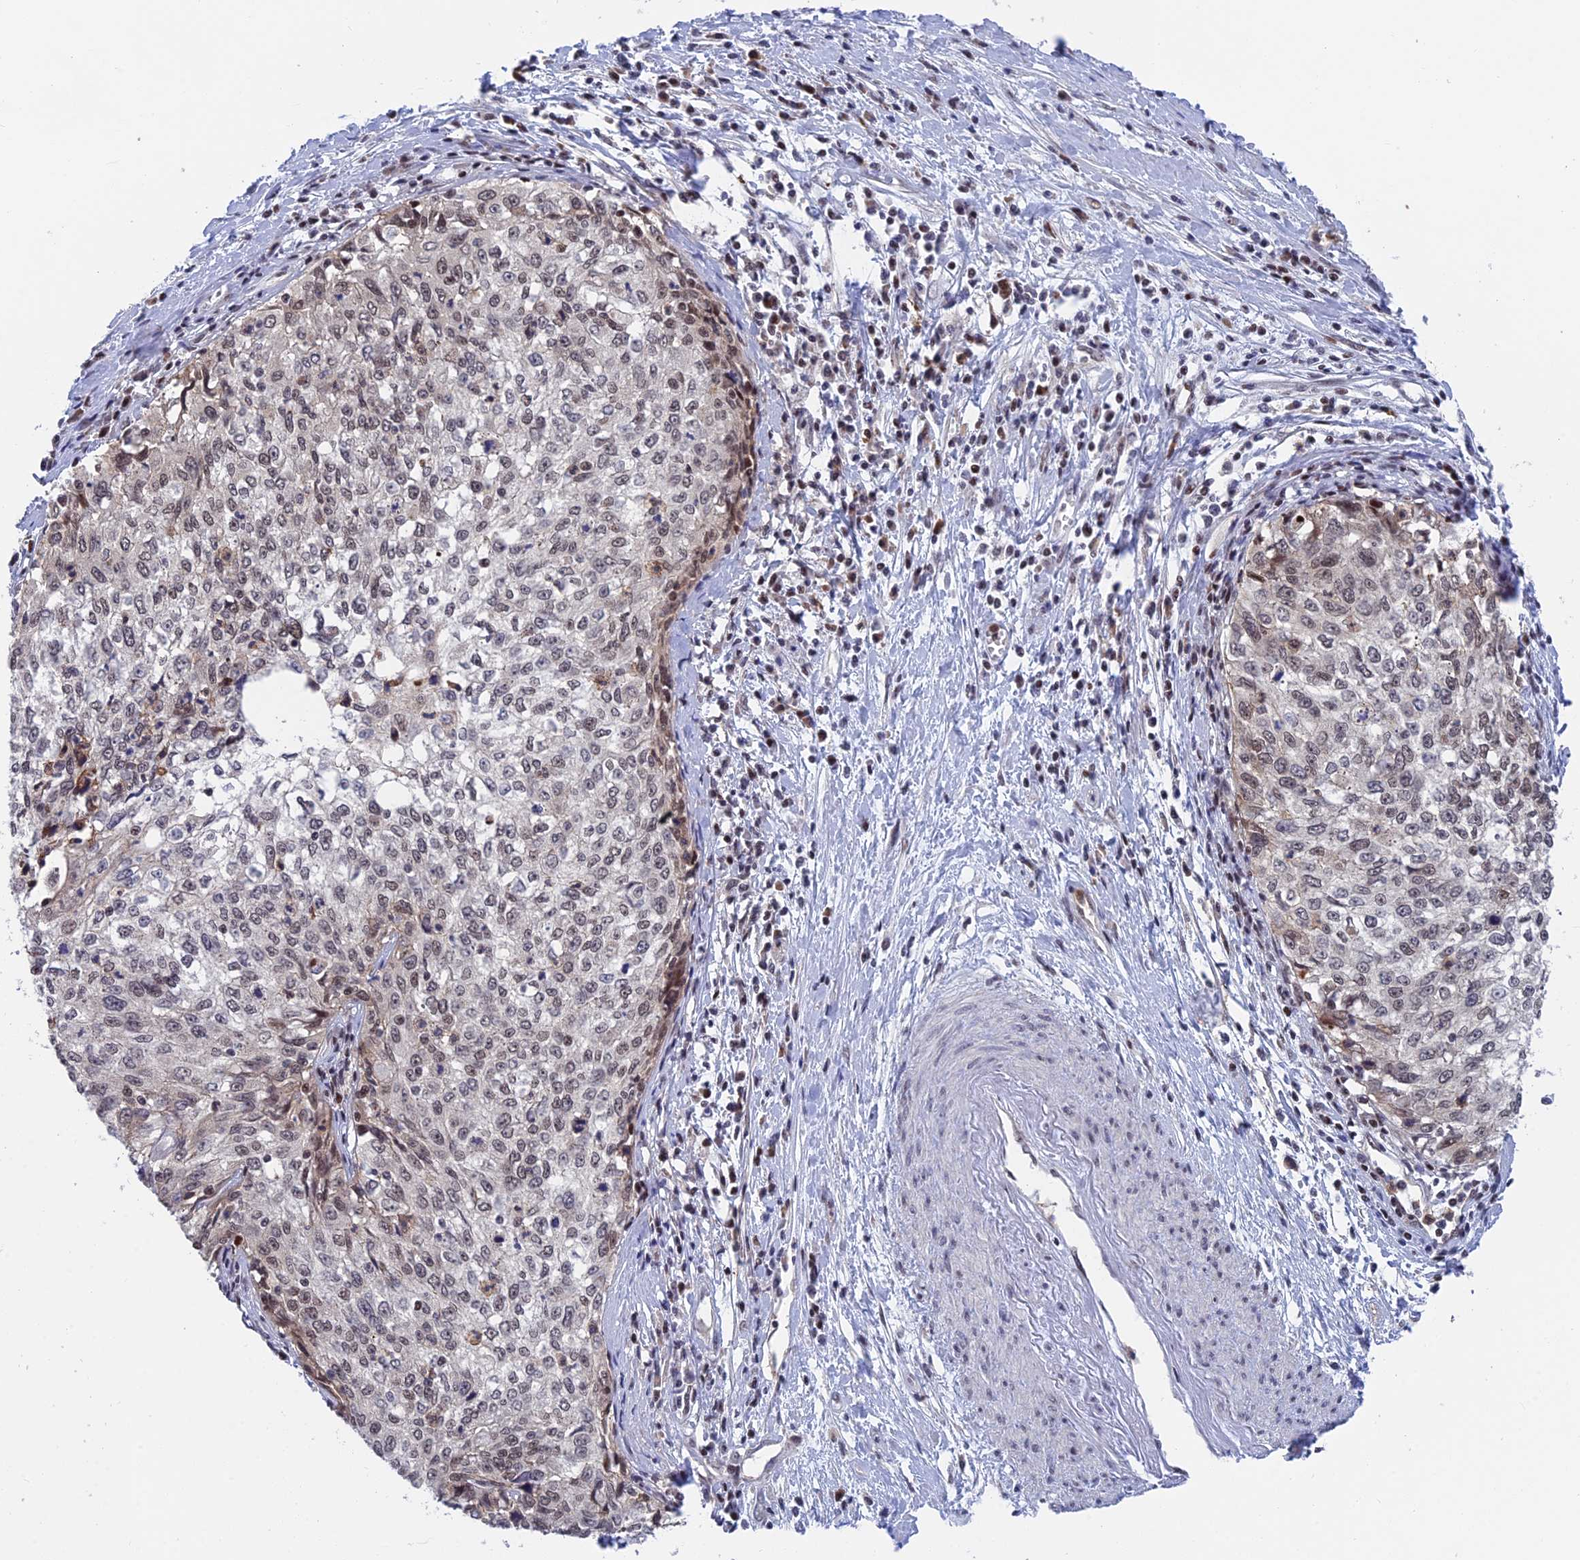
{"staining": {"intensity": "weak", "quantity": "25%-75%", "location": "nuclear"}, "tissue": "cervical cancer", "cell_type": "Tumor cells", "image_type": "cancer", "snomed": [{"axis": "morphology", "description": "Squamous cell carcinoma, NOS"}, {"axis": "topography", "description": "Cervix"}], "caption": "Immunohistochemistry (IHC) staining of cervical squamous cell carcinoma, which reveals low levels of weak nuclear staining in about 25%-75% of tumor cells indicating weak nuclear protein expression. The staining was performed using DAB (brown) for protein detection and nuclei were counterstained in hematoxylin (blue).", "gene": "TCEA1", "patient": {"sex": "female", "age": 57}}